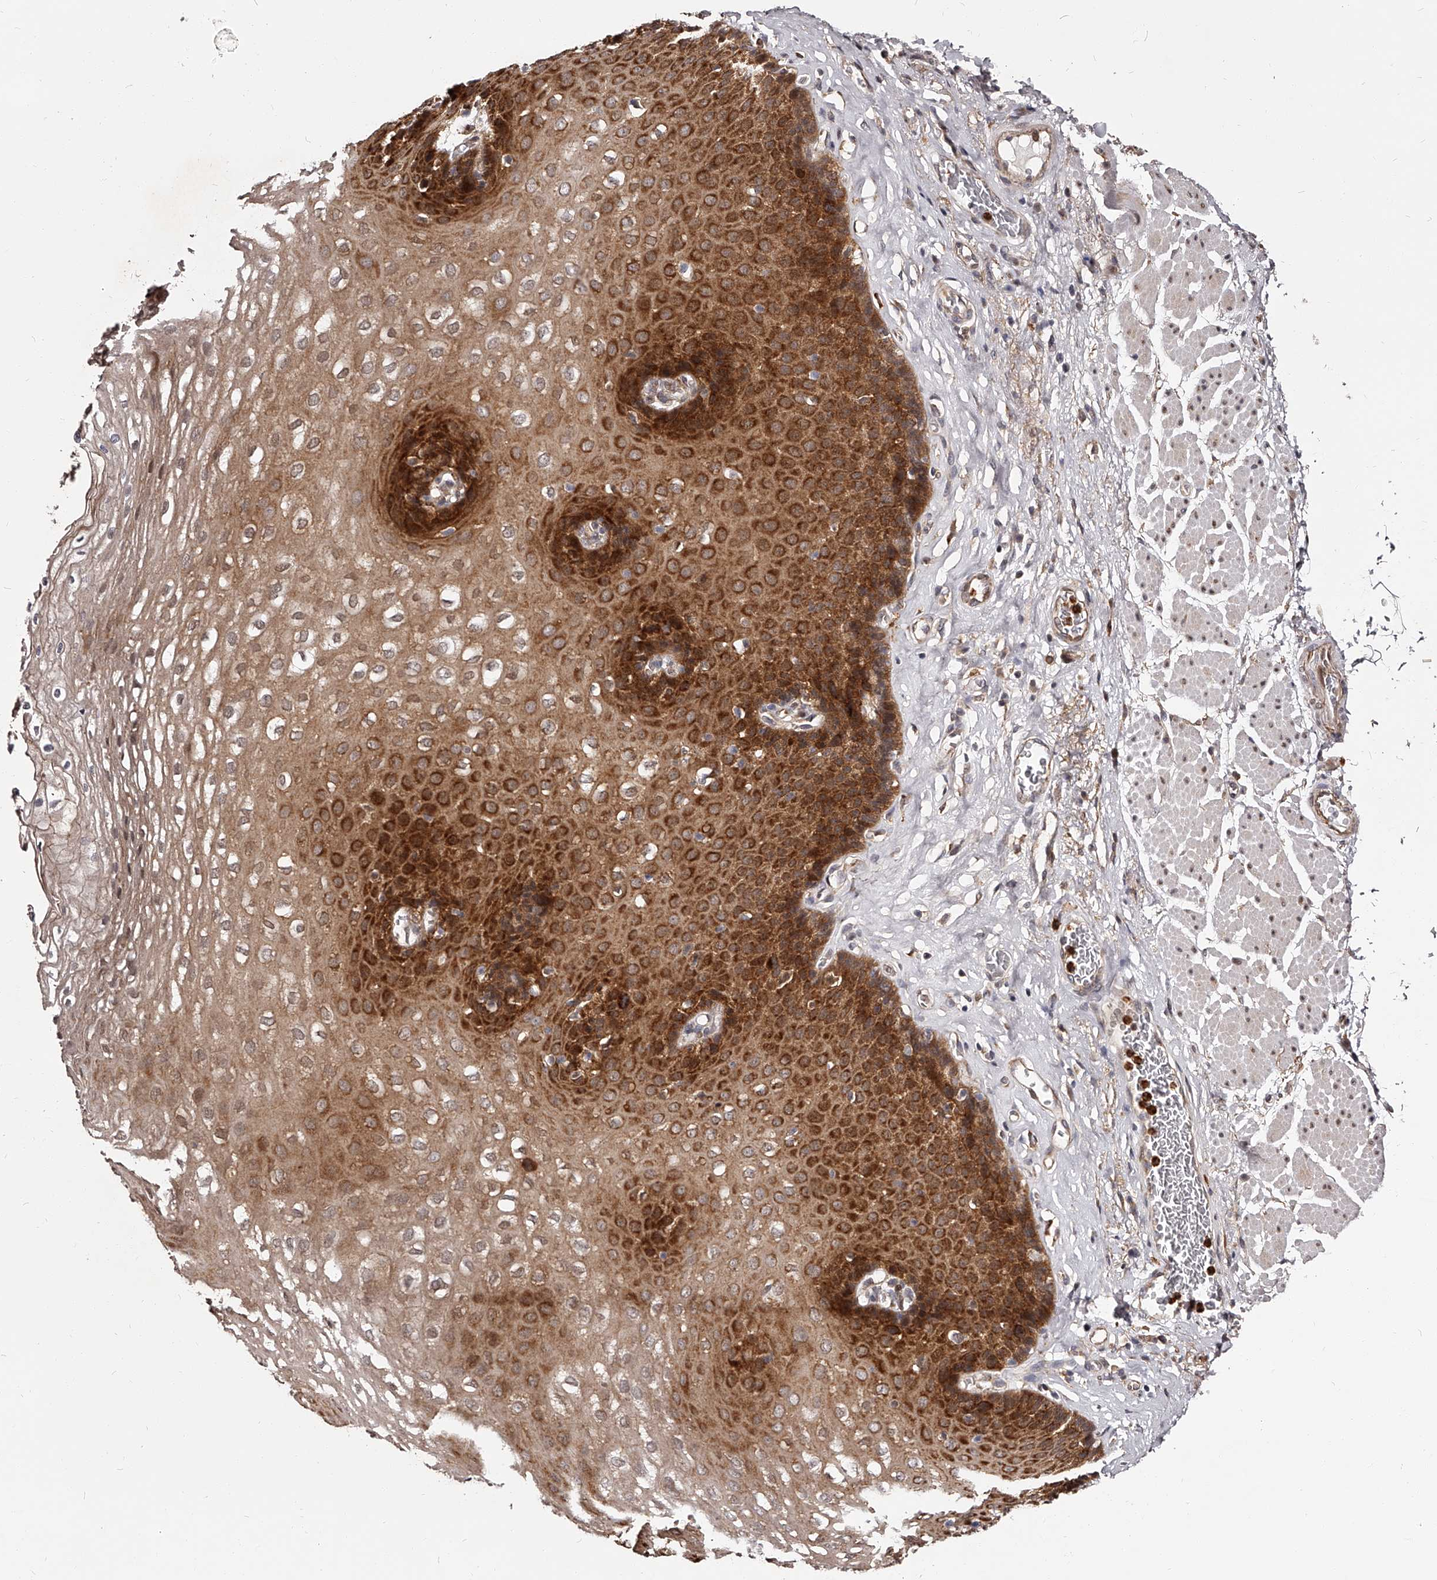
{"staining": {"intensity": "strong", "quantity": ">75%", "location": "cytoplasmic/membranous"}, "tissue": "esophagus", "cell_type": "Squamous epithelial cells", "image_type": "normal", "snomed": [{"axis": "morphology", "description": "Normal tissue, NOS"}, {"axis": "topography", "description": "Esophagus"}], "caption": "Brown immunohistochemical staining in normal human esophagus displays strong cytoplasmic/membranous staining in about >75% of squamous epithelial cells.", "gene": "RSC1A1", "patient": {"sex": "female", "age": 66}}